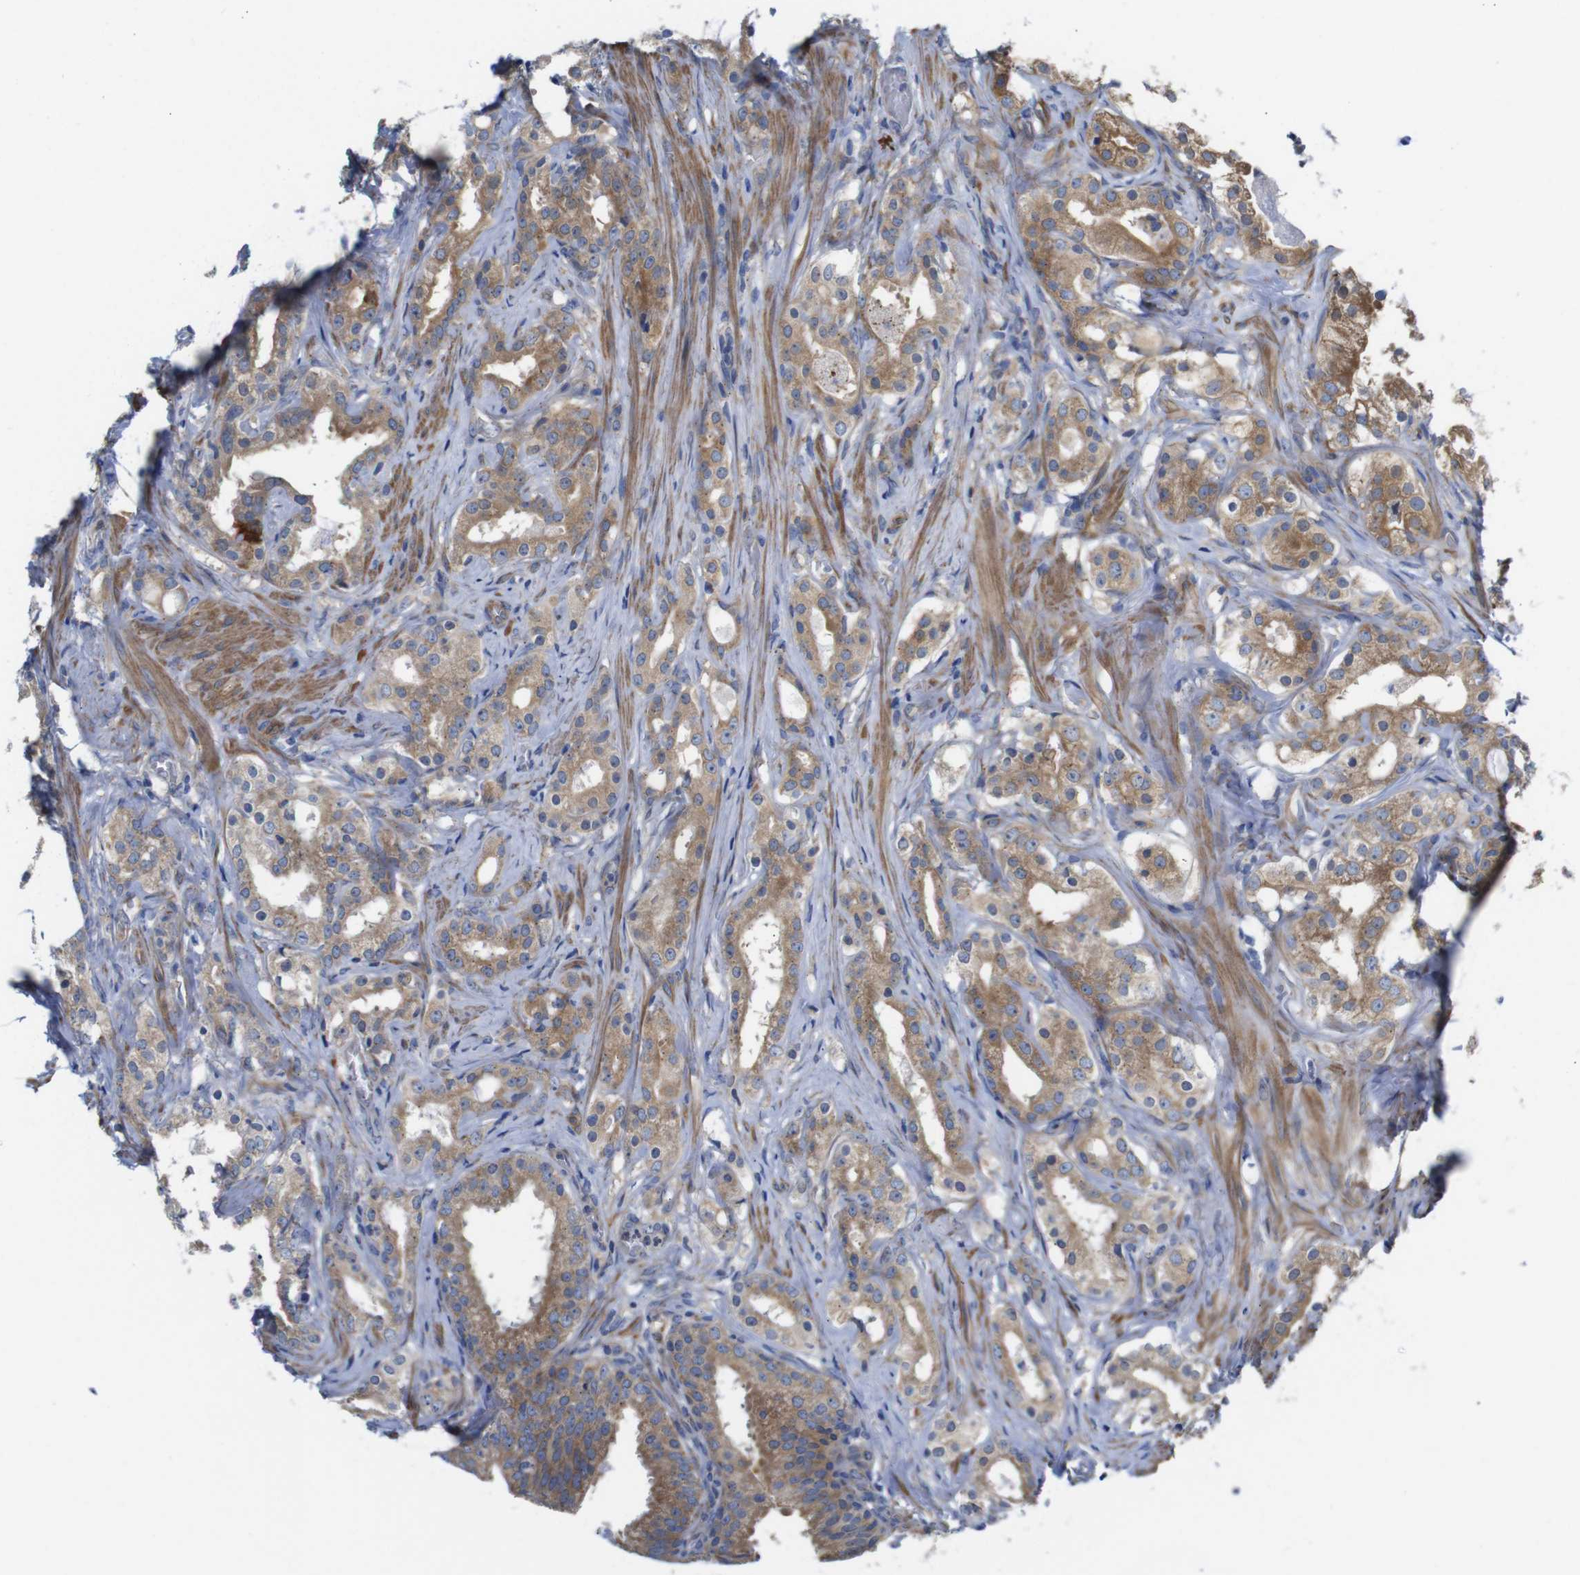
{"staining": {"intensity": "moderate", "quantity": ">75%", "location": "cytoplasmic/membranous"}, "tissue": "prostate cancer", "cell_type": "Tumor cells", "image_type": "cancer", "snomed": [{"axis": "morphology", "description": "Adenocarcinoma, Low grade"}, {"axis": "topography", "description": "Prostate"}], "caption": "Immunohistochemical staining of prostate cancer demonstrates moderate cytoplasmic/membranous protein staining in approximately >75% of tumor cells. (DAB (3,3'-diaminobenzidine) IHC with brightfield microscopy, high magnification).", "gene": "DDRGK1", "patient": {"sex": "male", "age": 59}}